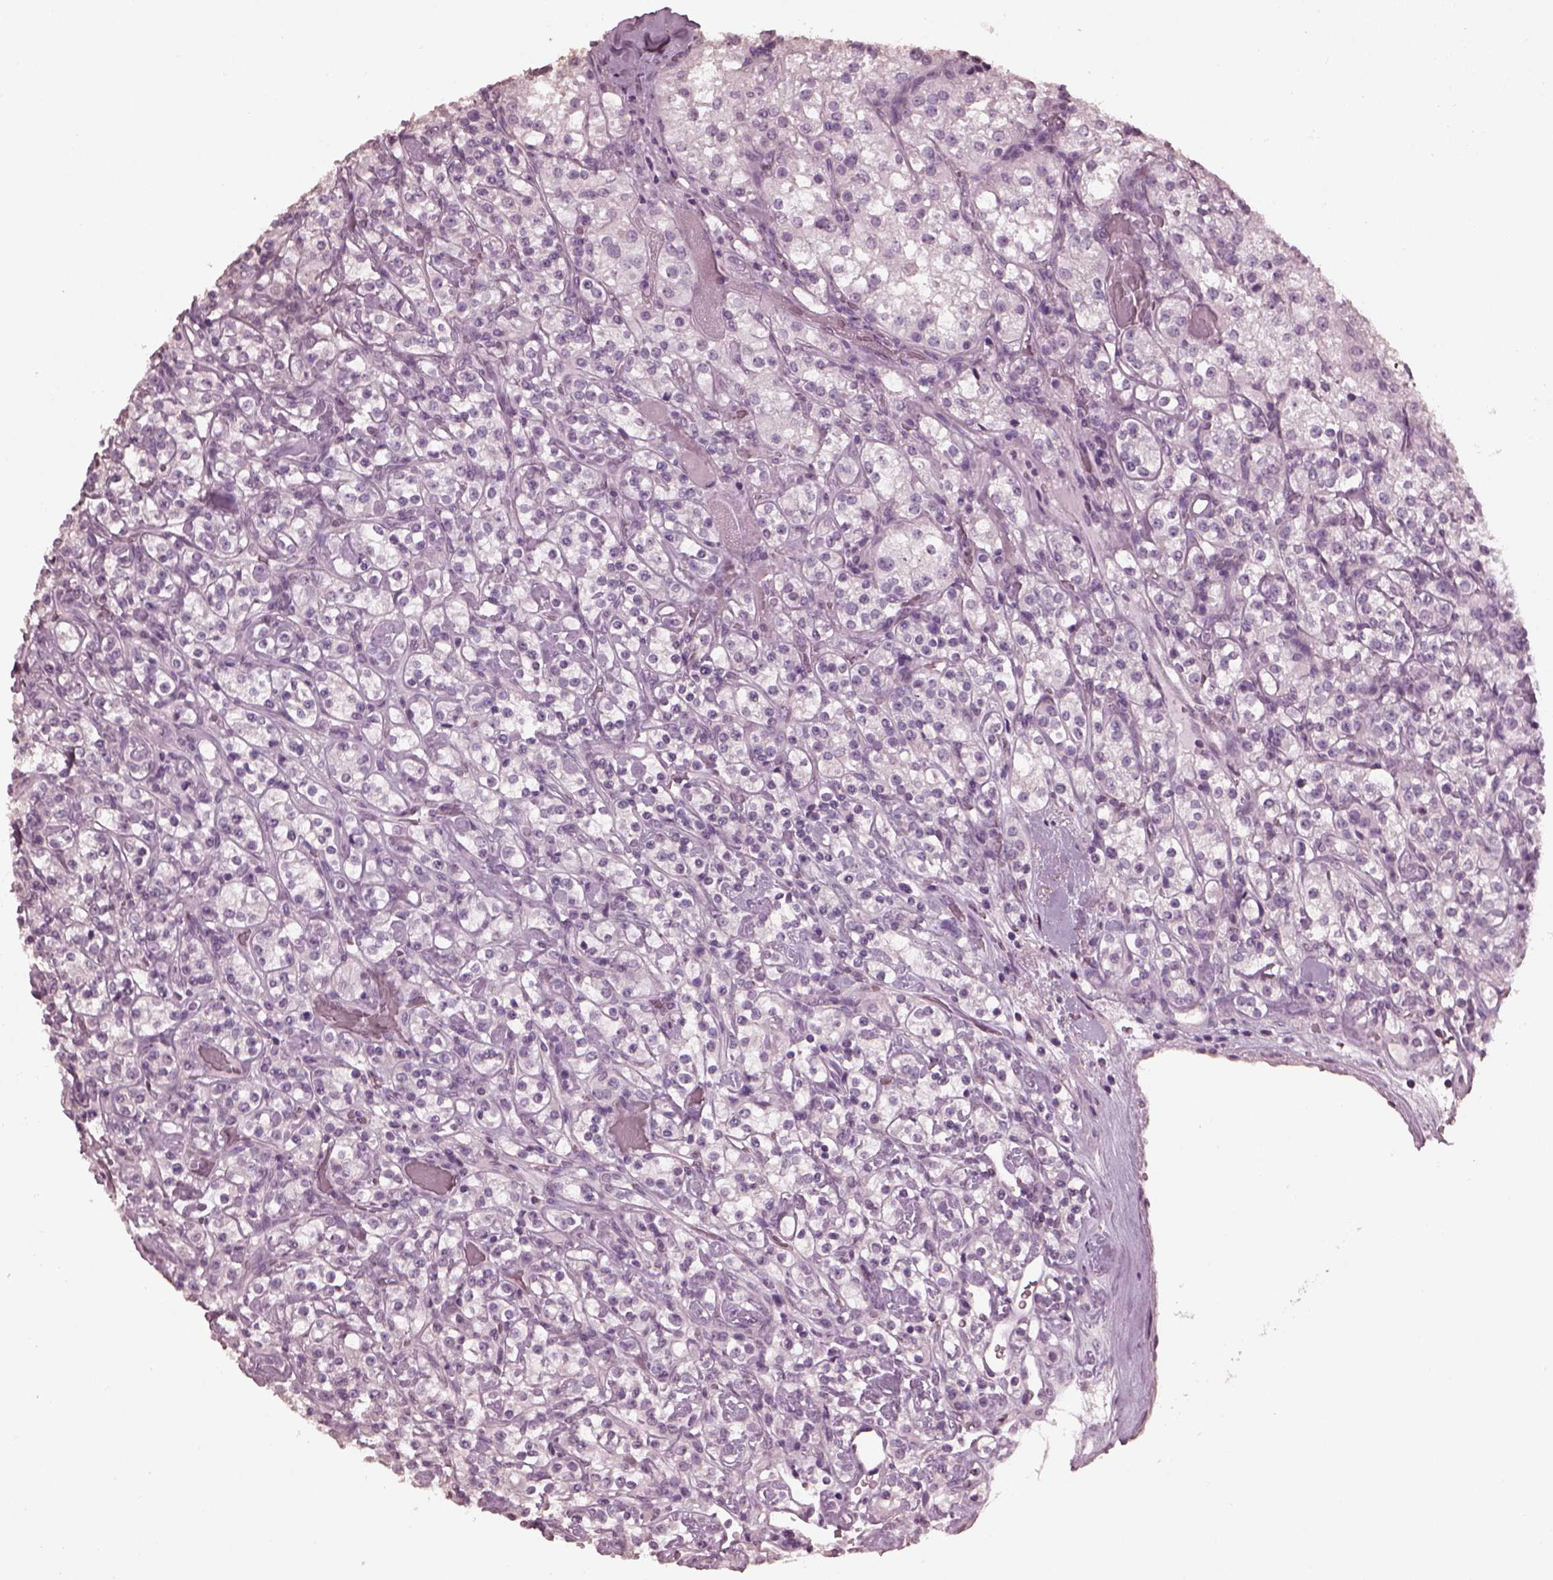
{"staining": {"intensity": "negative", "quantity": "none", "location": "none"}, "tissue": "renal cancer", "cell_type": "Tumor cells", "image_type": "cancer", "snomed": [{"axis": "morphology", "description": "Adenocarcinoma, NOS"}, {"axis": "topography", "description": "Kidney"}], "caption": "Immunohistochemistry histopathology image of renal cancer (adenocarcinoma) stained for a protein (brown), which shows no staining in tumor cells. The staining is performed using DAB (3,3'-diaminobenzidine) brown chromogen with nuclei counter-stained in using hematoxylin.", "gene": "TSKS", "patient": {"sex": "male", "age": 77}}